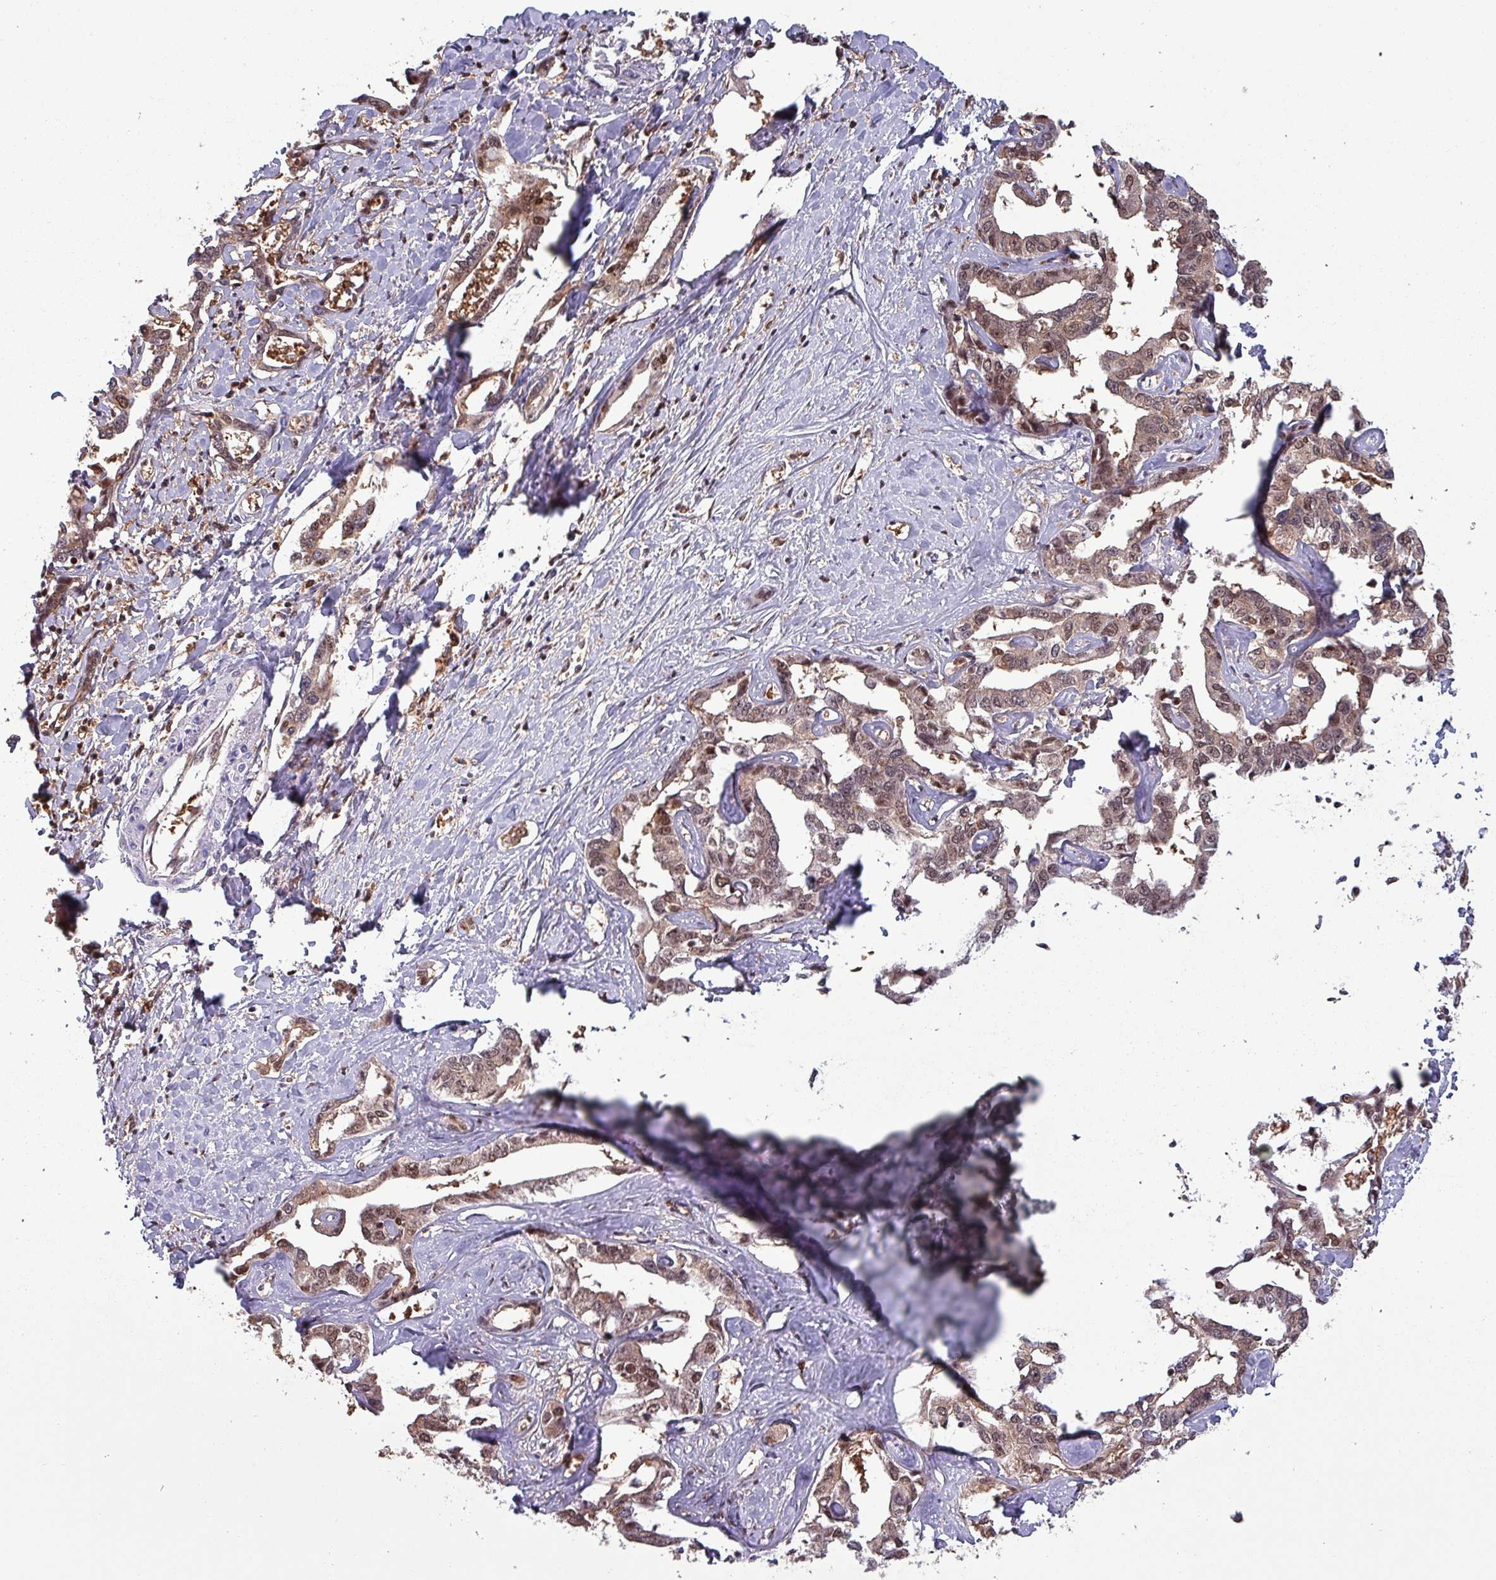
{"staining": {"intensity": "weak", "quantity": ">75%", "location": "cytoplasmic/membranous,nuclear"}, "tissue": "liver cancer", "cell_type": "Tumor cells", "image_type": "cancer", "snomed": [{"axis": "morphology", "description": "Cholangiocarcinoma"}, {"axis": "topography", "description": "Liver"}], "caption": "A high-resolution image shows immunohistochemistry staining of cholangiocarcinoma (liver), which displays weak cytoplasmic/membranous and nuclear expression in approximately >75% of tumor cells. The staining was performed using DAB, with brown indicating positive protein expression. Nuclei are stained blue with hematoxylin.", "gene": "PSMB8", "patient": {"sex": "male", "age": 59}}